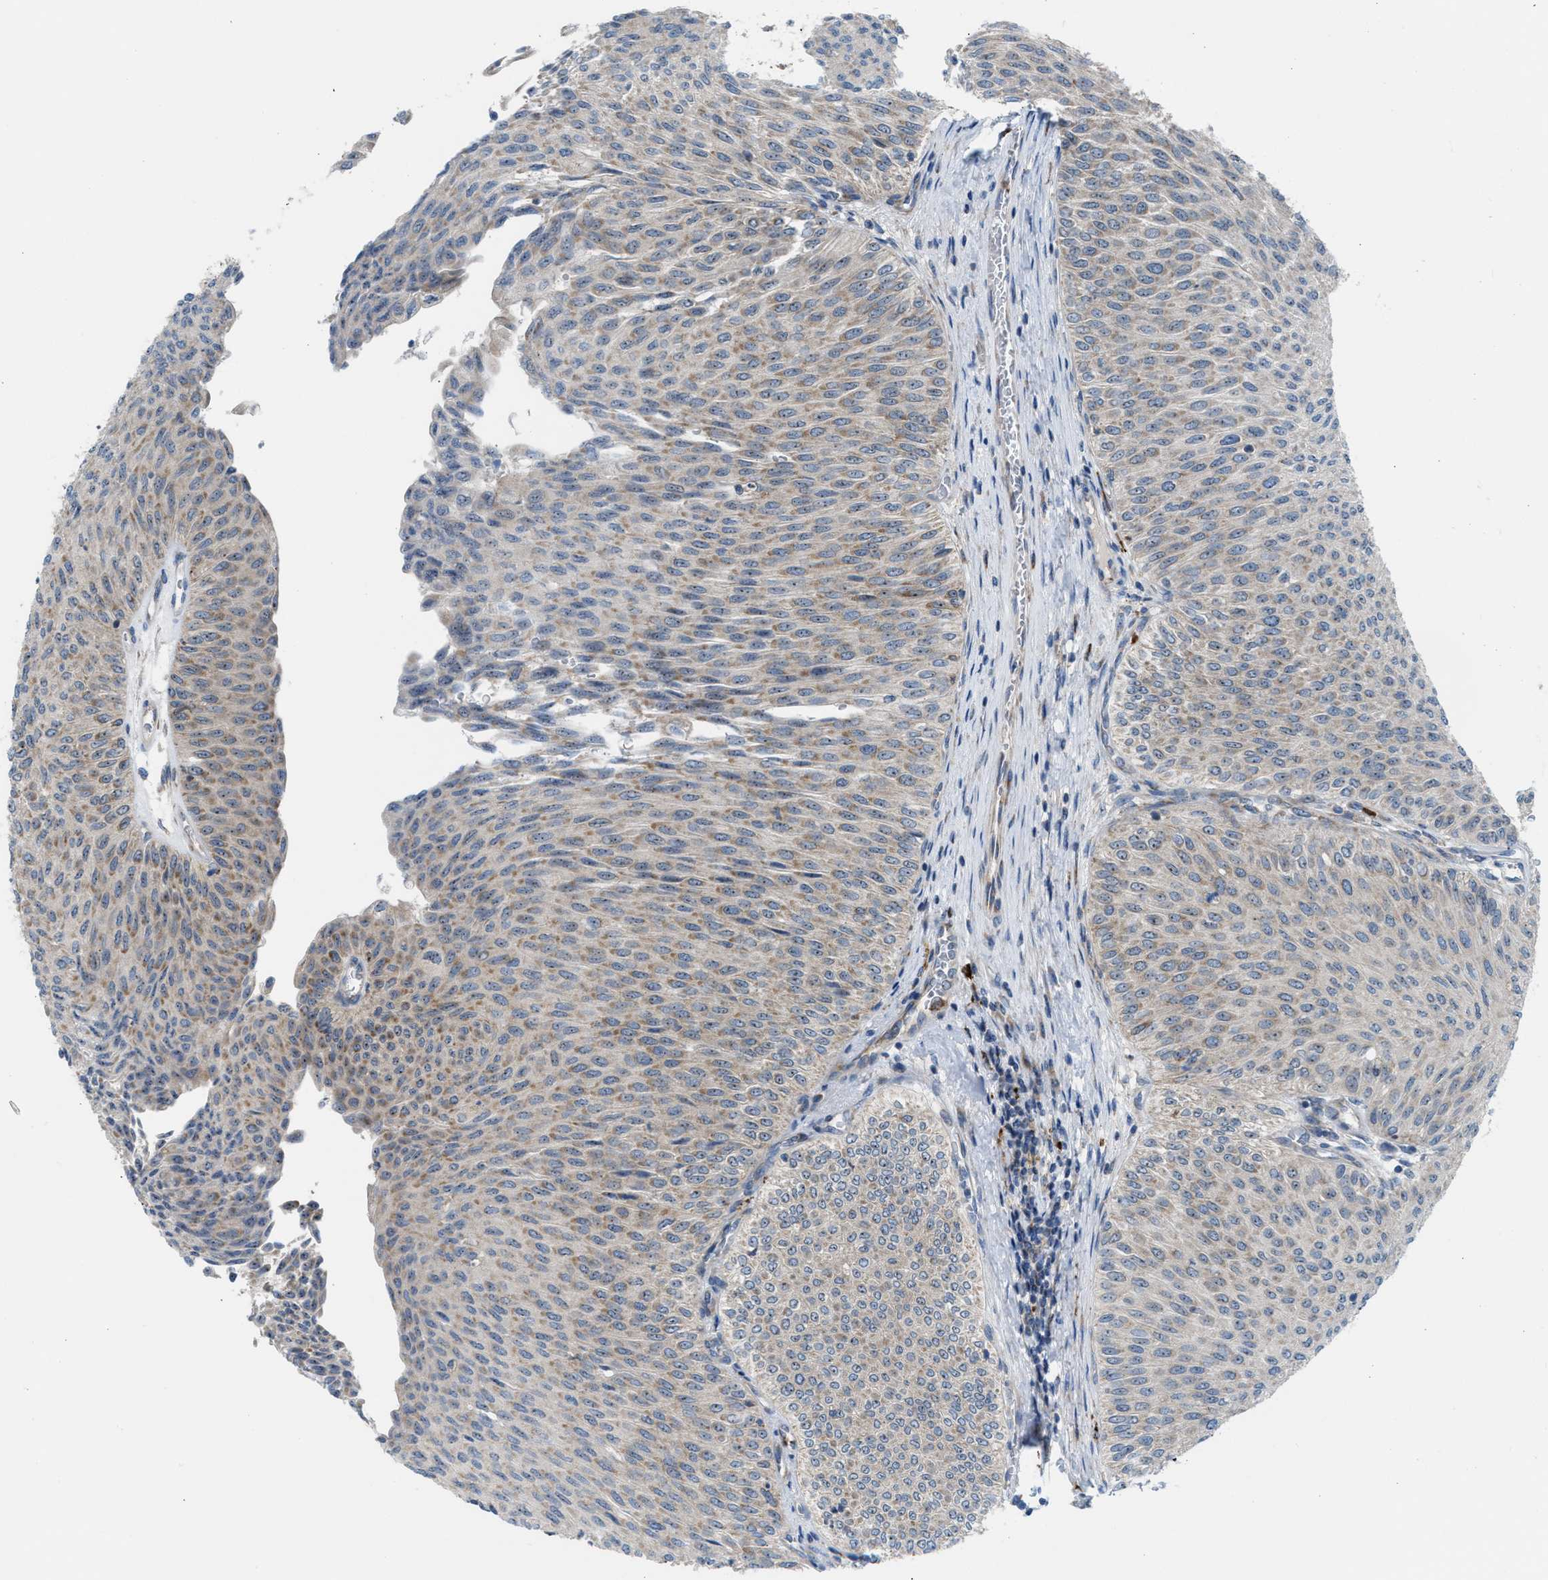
{"staining": {"intensity": "weak", "quantity": "25%-75%", "location": "cytoplasmic/membranous"}, "tissue": "urothelial cancer", "cell_type": "Tumor cells", "image_type": "cancer", "snomed": [{"axis": "morphology", "description": "Urothelial carcinoma, Low grade"}, {"axis": "topography", "description": "Urinary bladder"}], "caption": "A low amount of weak cytoplasmic/membranous positivity is identified in approximately 25%-75% of tumor cells in low-grade urothelial carcinoma tissue.", "gene": "TPH1", "patient": {"sex": "male", "age": 78}}